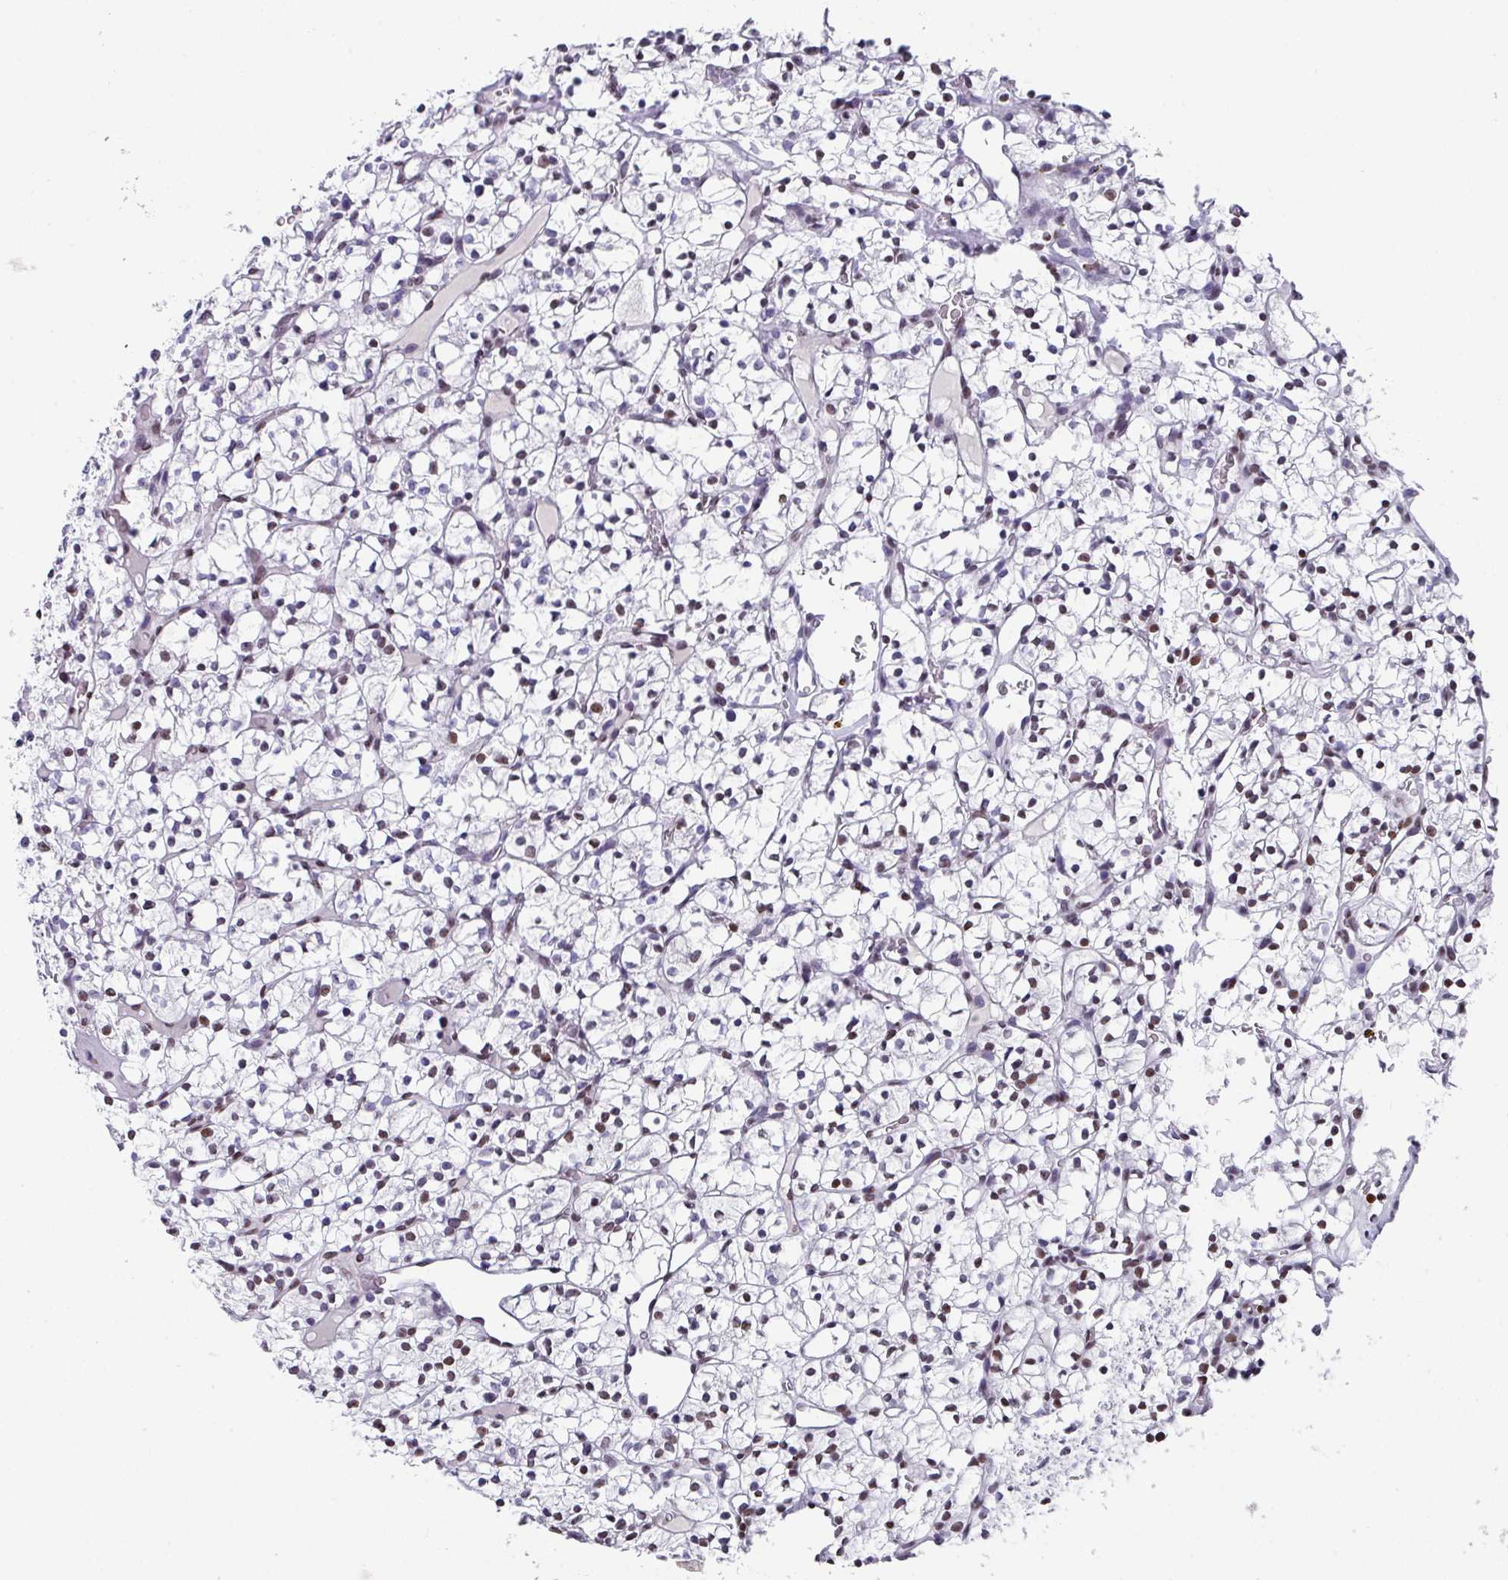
{"staining": {"intensity": "moderate", "quantity": "<25%", "location": "nuclear"}, "tissue": "renal cancer", "cell_type": "Tumor cells", "image_type": "cancer", "snomed": [{"axis": "morphology", "description": "Adenocarcinoma, NOS"}, {"axis": "topography", "description": "Kidney"}], "caption": "Adenocarcinoma (renal) tissue displays moderate nuclear positivity in about <25% of tumor cells, visualized by immunohistochemistry.", "gene": "TCF3", "patient": {"sex": "female", "age": 64}}